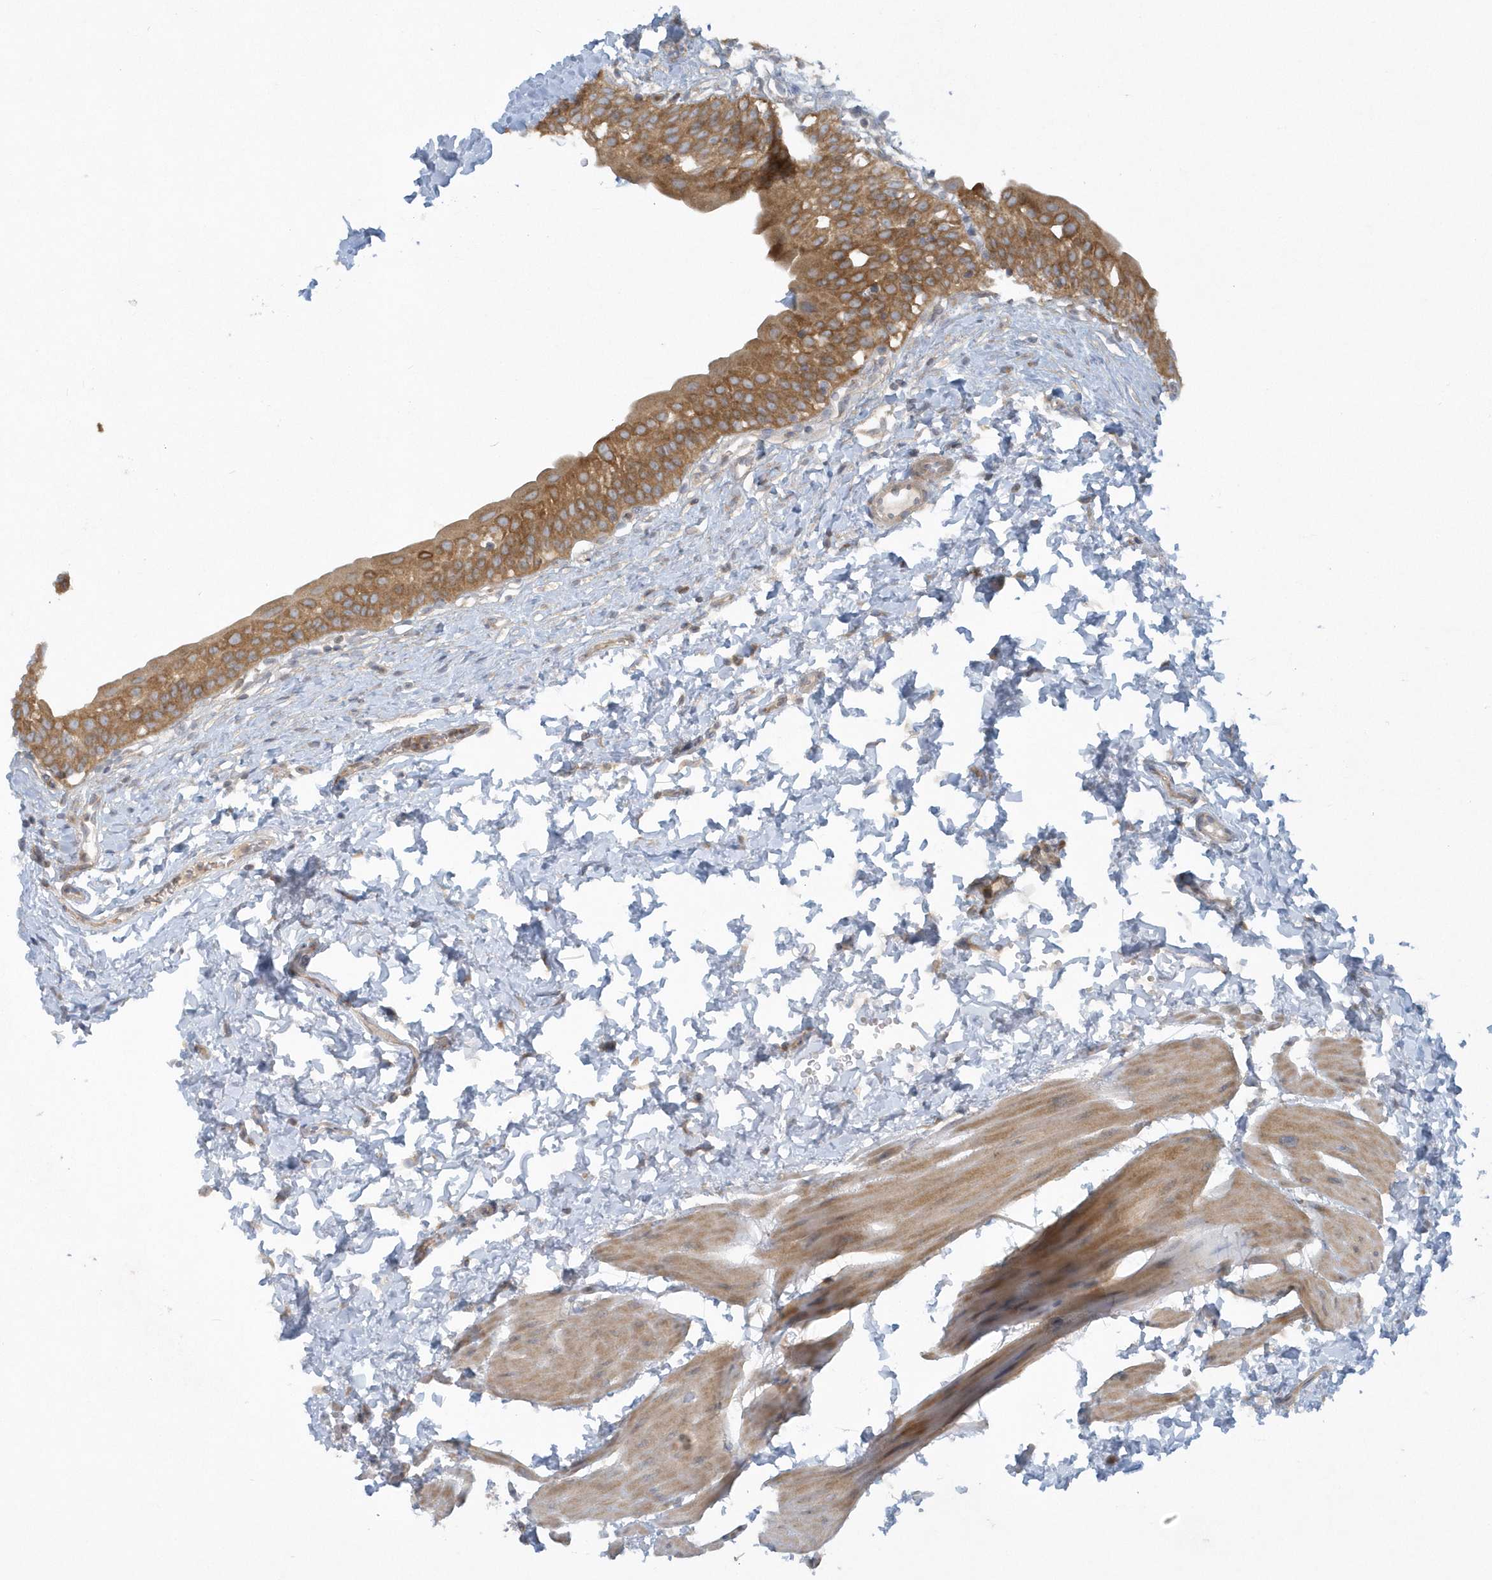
{"staining": {"intensity": "moderate", "quantity": ">75%", "location": "cytoplasmic/membranous"}, "tissue": "urinary bladder", "cell_type": "Urothelial cells", "image_type": "normal", "snomed": [{"axis": "morphology", "description": "Normal tissue, NOS"}, {"axis": "topography", "description": "Urinary bladder"}], "caption": "IHC (DAB) staining of normal urinary bladder reveals moderate cytoplasmic/membranous protein staining in approximately >75% of urothelial cells. Nuclei are stained in blue.", "gene": "CNOT10", "patient": {"sex": "male", "age": 51}}